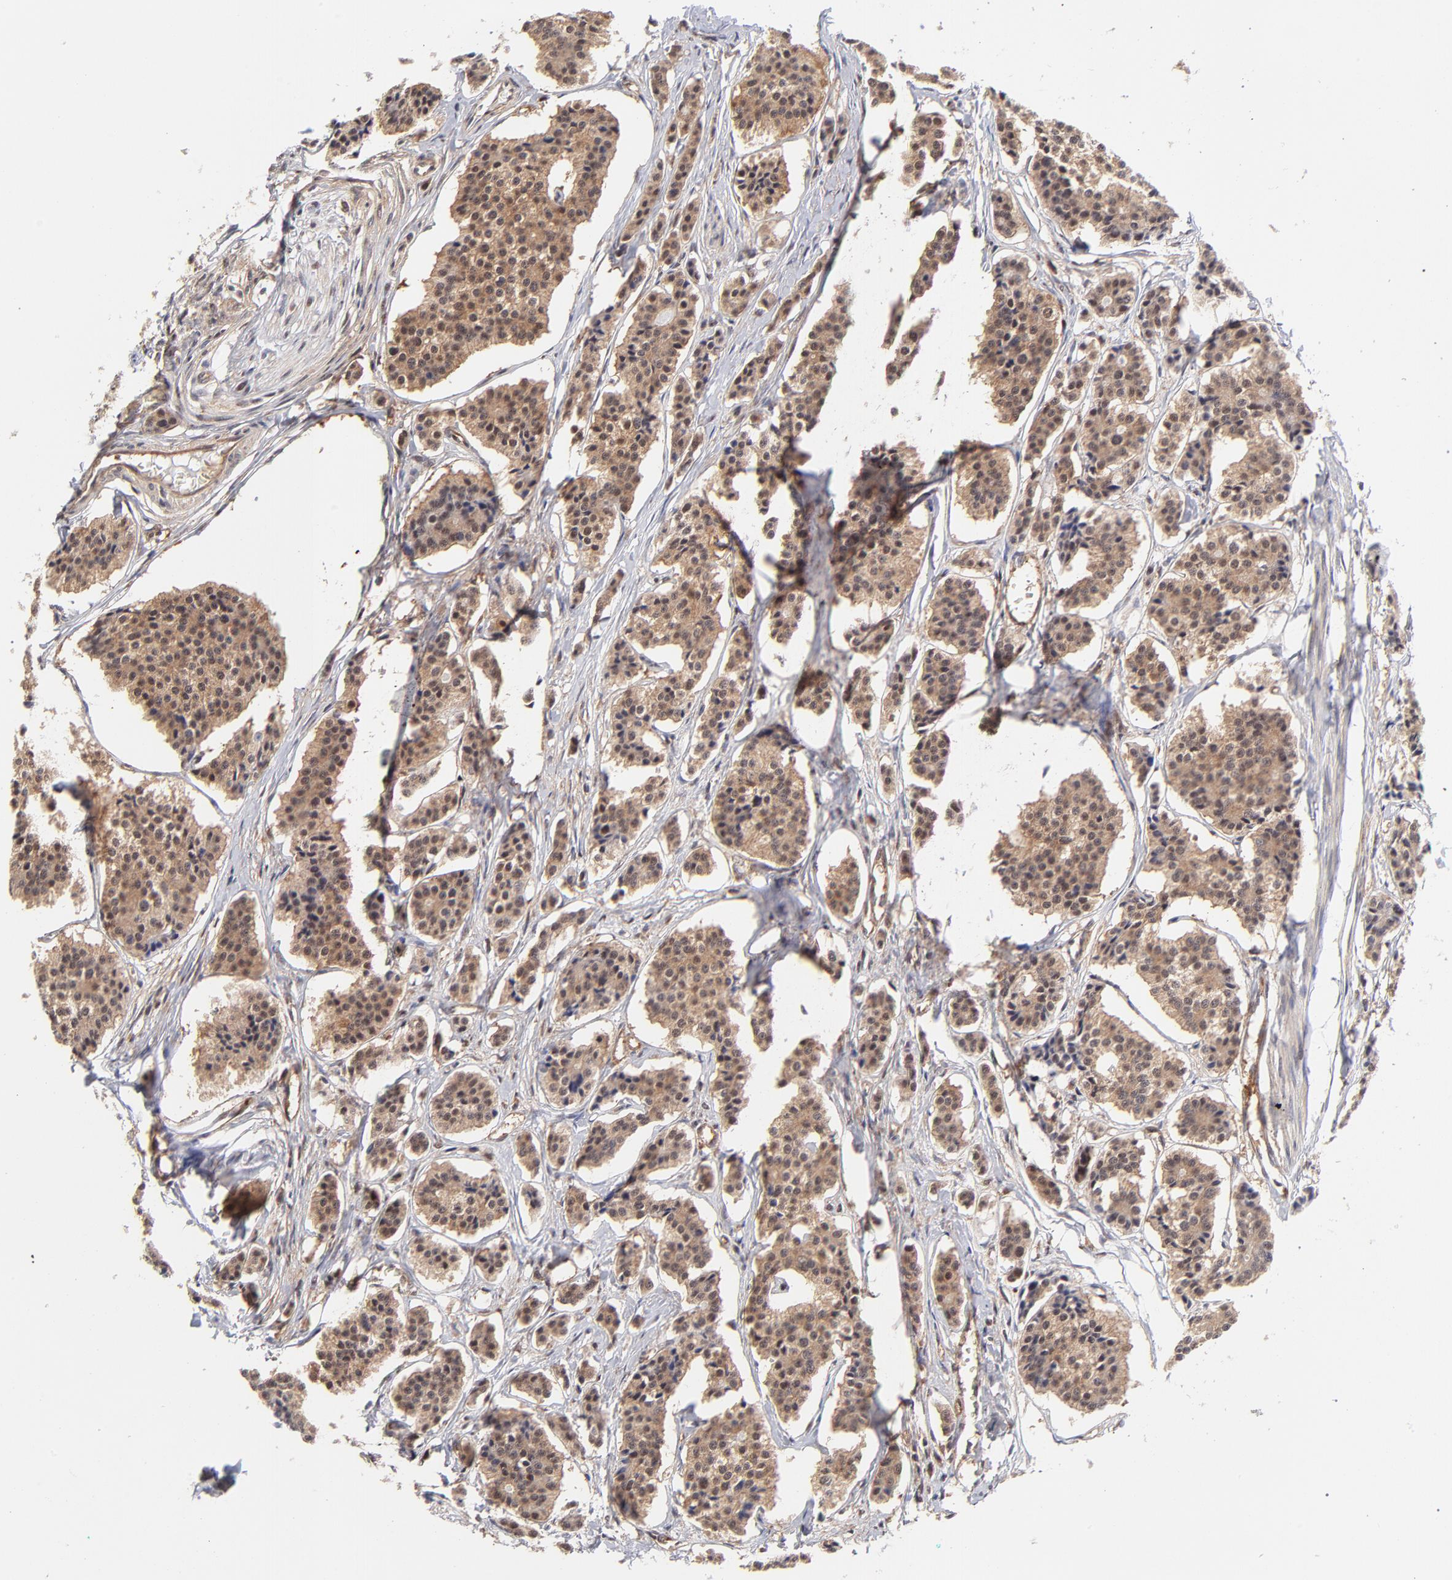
{"staining": {"intensity": "moderate", "quantity": ">75%", "location": "cytoplasmic/membranous"}, "tissue": "carcinoid", "cell_type": "Tumor cells", "image_type": "cancer", "snomed": [{"axis": "morphology", "description": "Carcinoid, malignant, NOS"}, {"axis": "topography", "description": "Small intestine"}], "caption": "An image of human carcinoid (malignant) stained for a protein displays moderate cytoplasmic/membranous brown staining in tumor cells. The staining was performed using DAB, with brown indicating positive protein expression. Nuclei are stained blue with hematoxylin.", "gene": "PSMC4", "patient": {"sex": "male", "age": 63}}